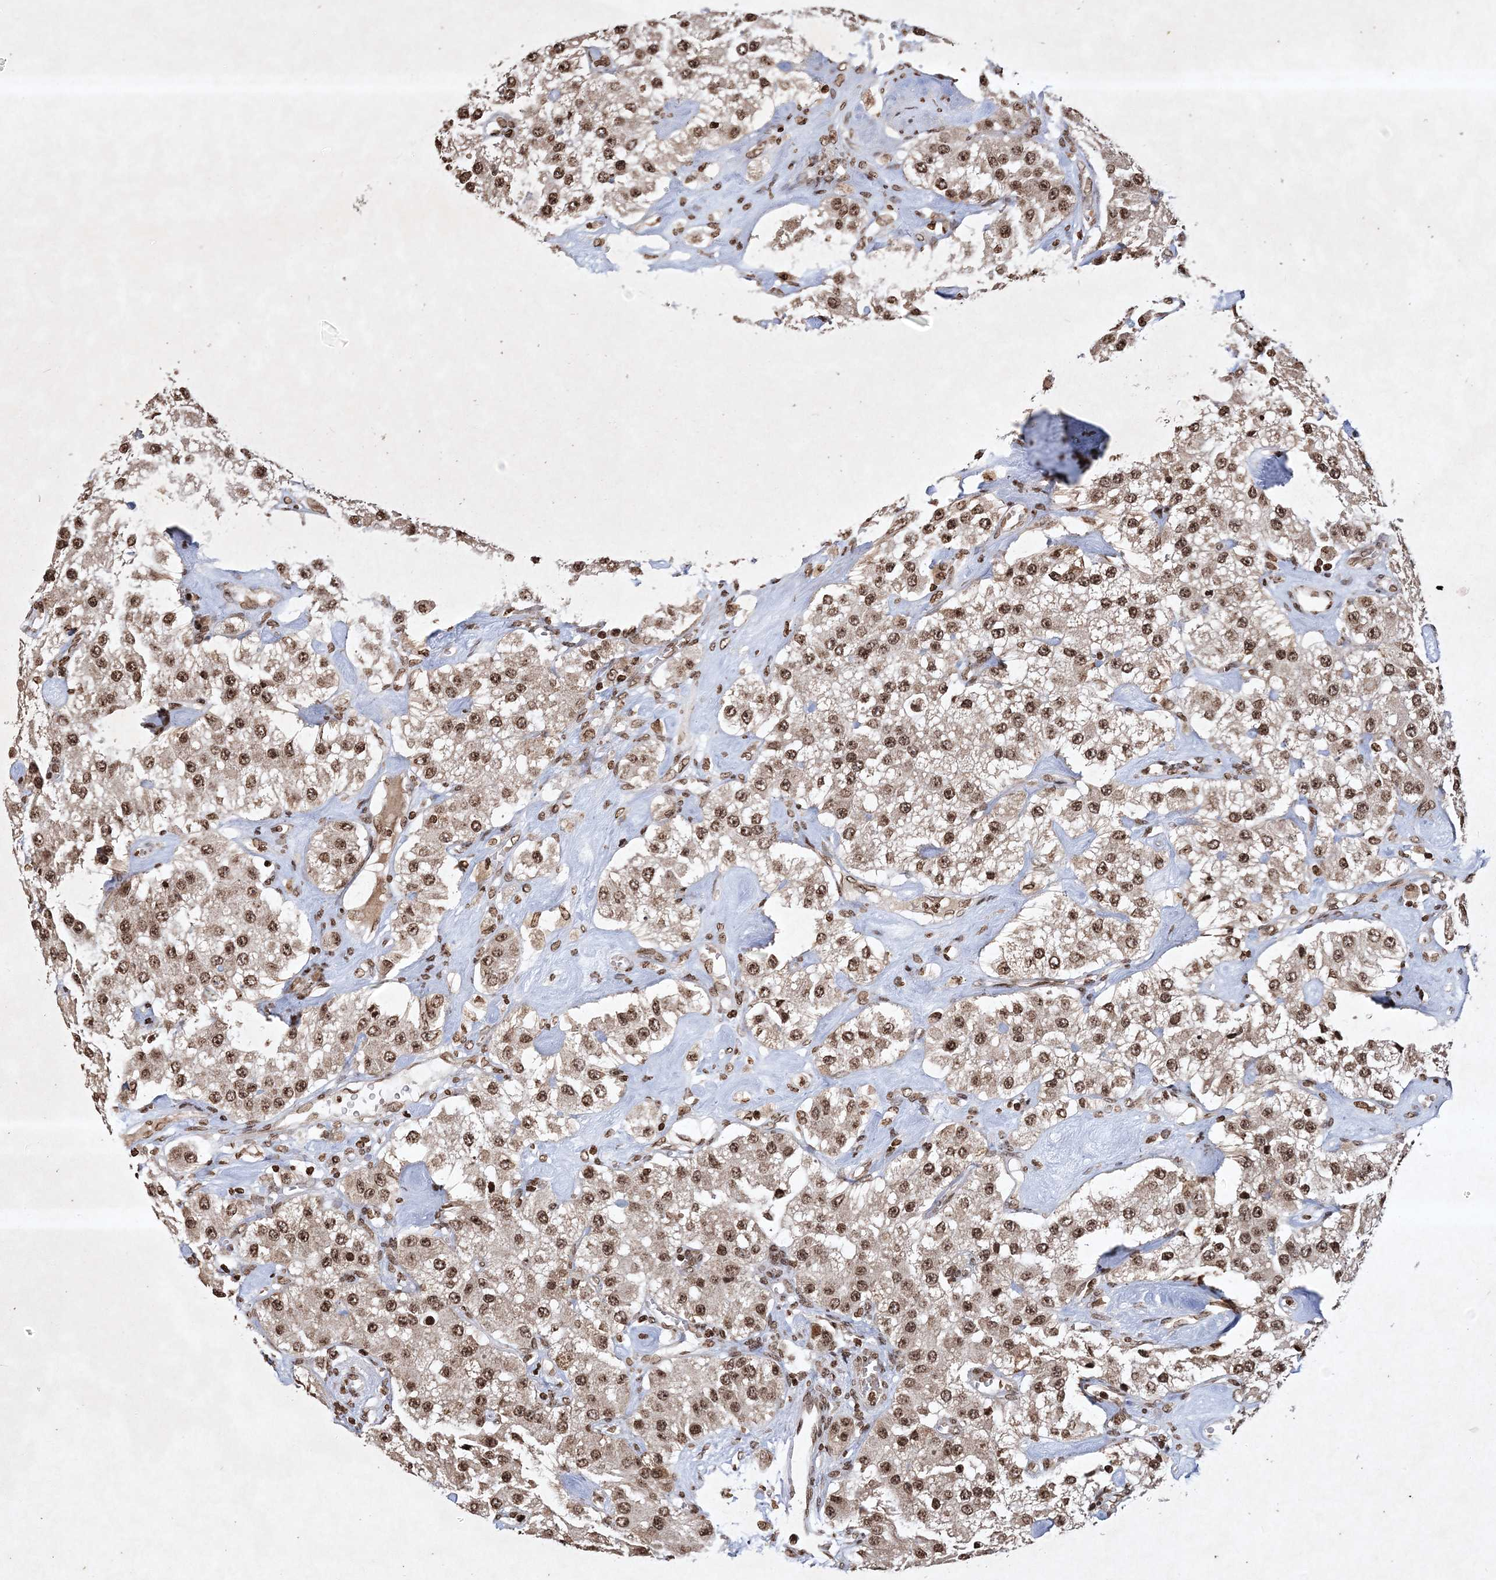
{"staining": {"intensity": "moderate", "quantity": ">75%", "location": "nuclear"}, "tissue": "carcinoid", "cell_type": "Tumor cells", "image_type": "cancer", "snomed": [{"axis": "morphology", "description": "Carcinoid, malignant, NOS"}, {"axis": "topography", "description": "Pancreas"}], "caption": "Human carcinoid (malignant) stained for a protein (brown) exhibits moderate nuclear positive positivity in approximately >75% of tumor cells.", "gene": "NEDD9", "patient": {"sex": "male", "age": 41}}